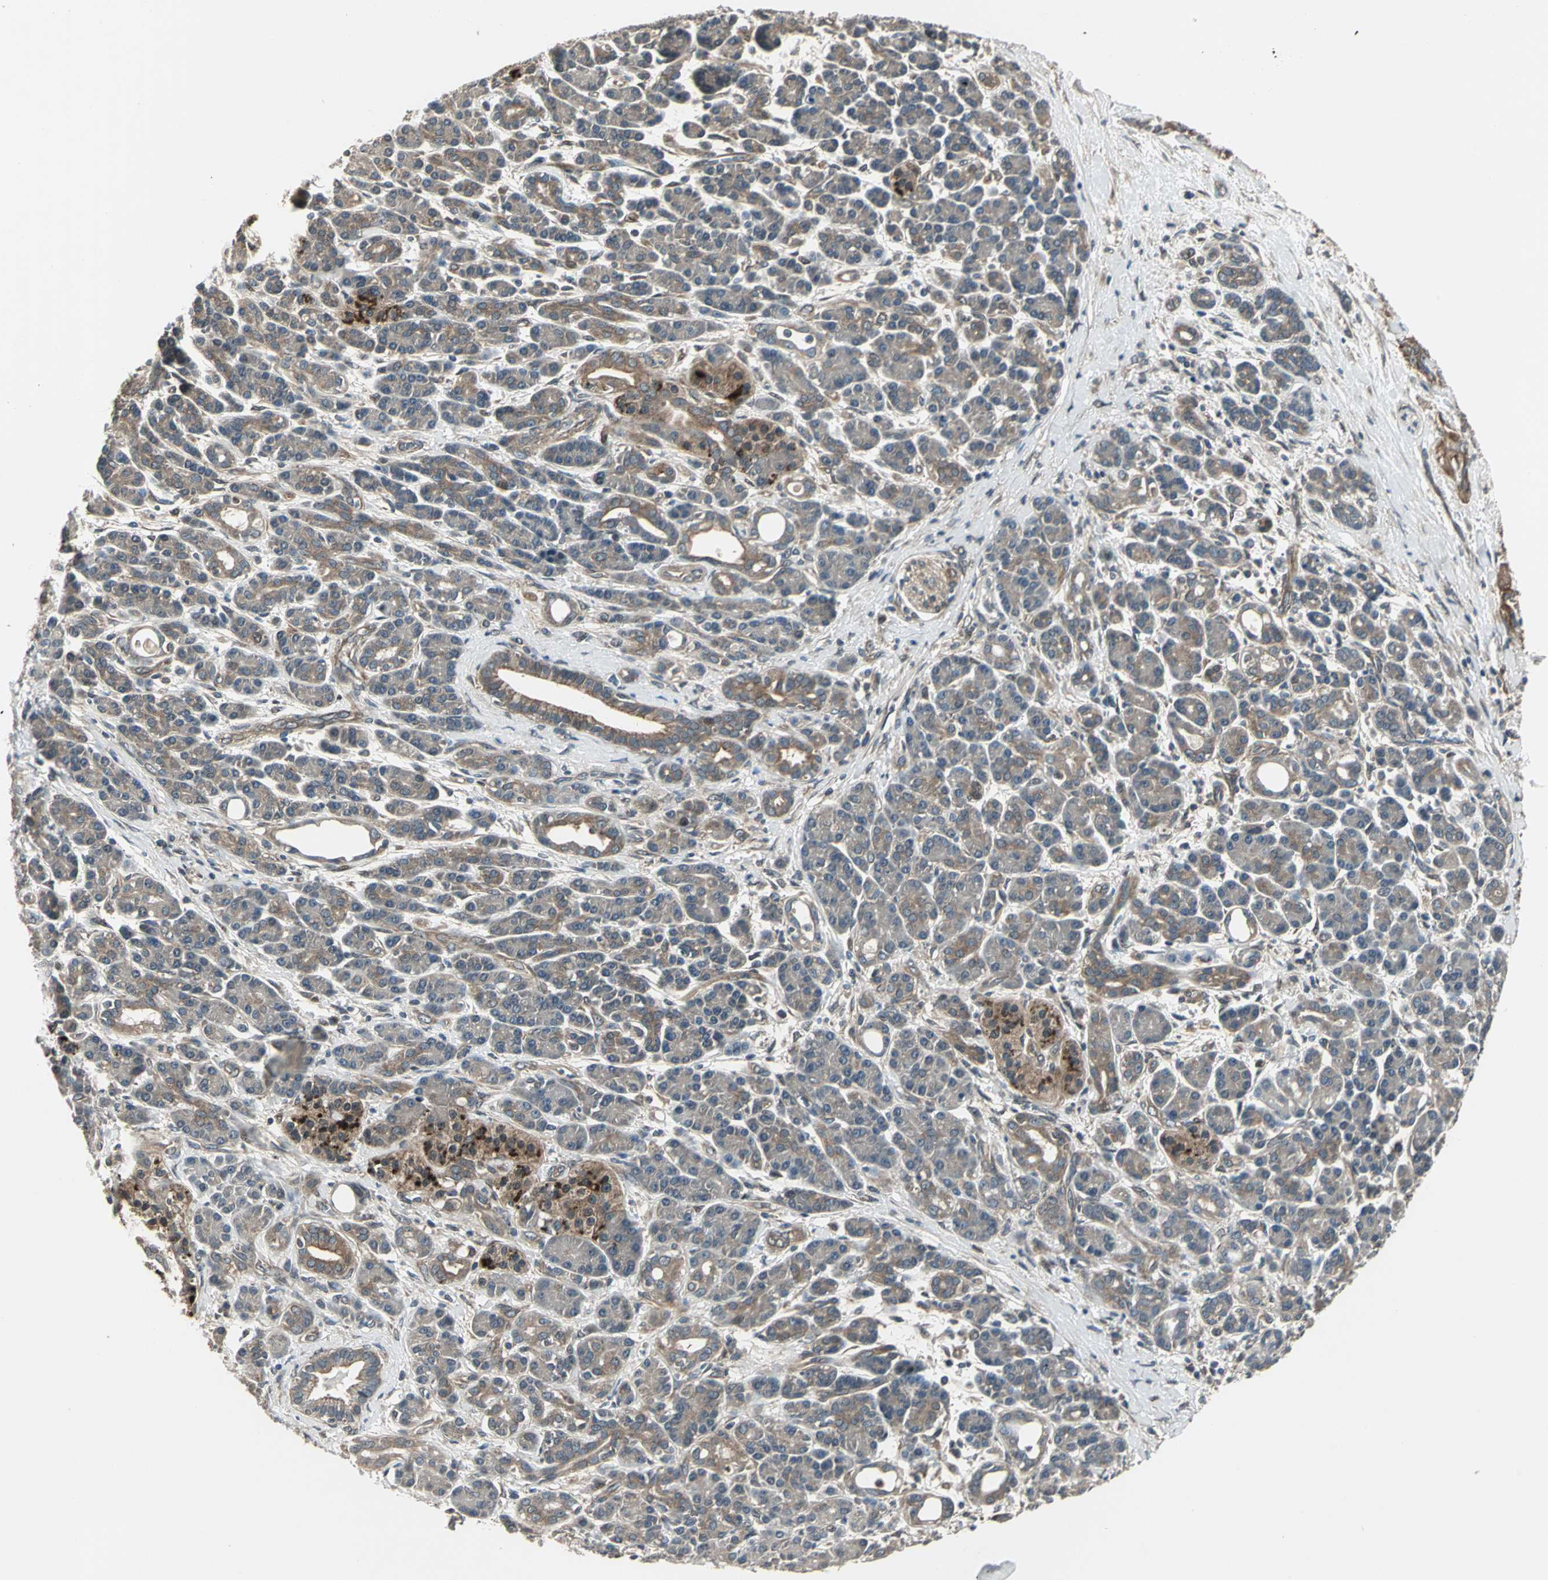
{"staining": {"intensity": "strong", "quantity": ">75%", "location": "cytoplasmic/membranous"}, "tissue": "pancreatic cancer", "cell_type": "Tumor cells", "image_type": "cancer", "snomed": [{"axis": "morphology", "description": "Adenocarcinoma, NOS"}, {"axis": "topography", "description": "Pancreas"}], "caption": "Immunohistochemical staining of human pancreatic cancer shows strong cytoplasmic/membranous protein expression in about >75% of tumor cells.", "gene": "PFDN1", "patient": {"sex": "female", "age": 77}}